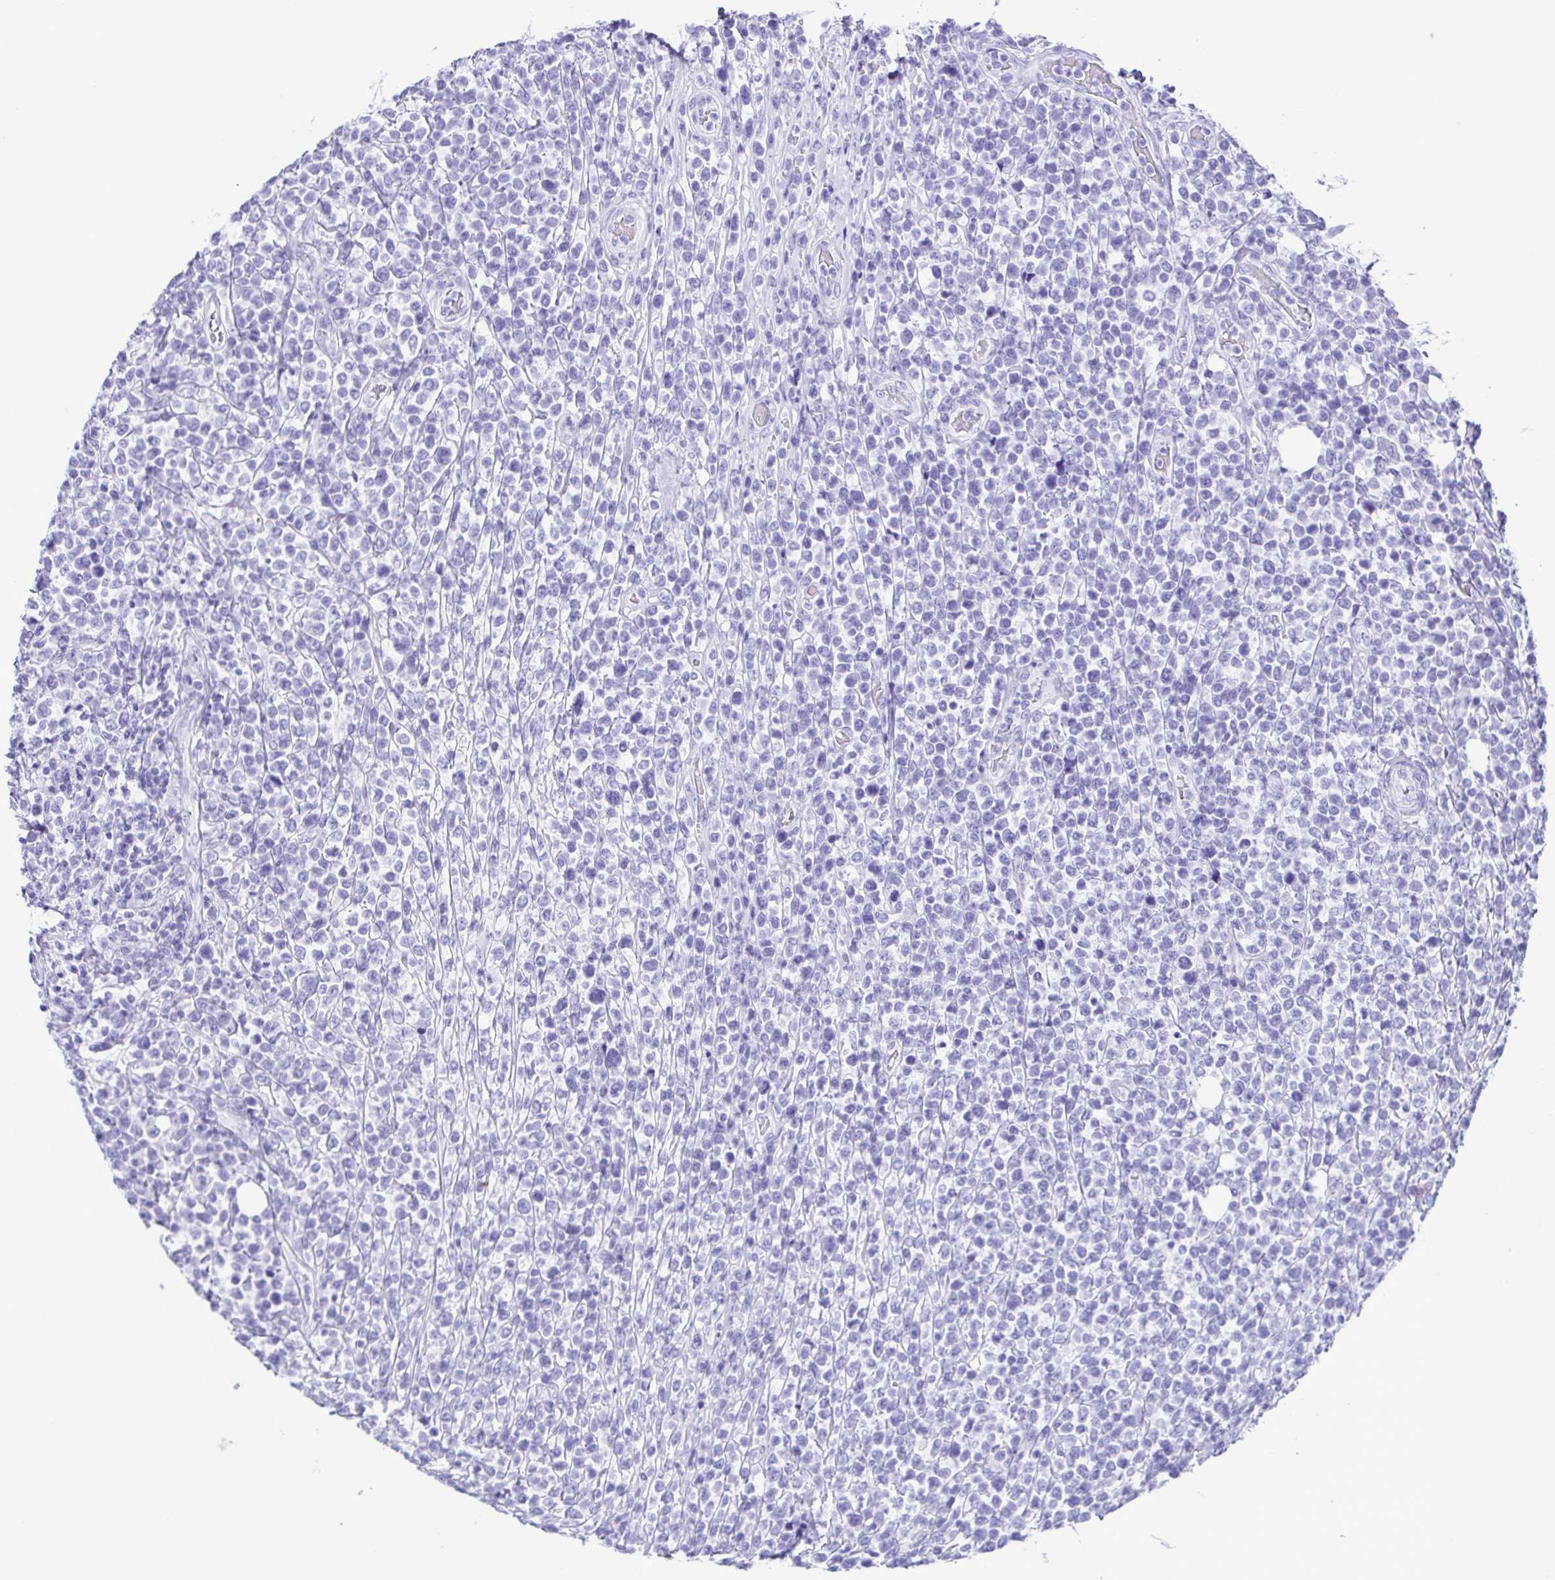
{"staining": {"intensity": "negative", "quantity": "none", "location": "none"}, "tissue": "lymphoma", "cell_type": "Tumor cells", "image_type": "cancer", "snomed": [{"axis": "morphology", "description": "Malignant lymphoma, non-Hodgkin's type, High grade"}, {"axis": "topography", "description": "Soft tissue"}], "caption": "Malignant lymphoma, non-Hodgkin's type (high-grade) stained for a protein using IHC demonstrates no staining tumor cells.", "gene": "ERP27", "patient": {"sex": "female", "age": 56}}